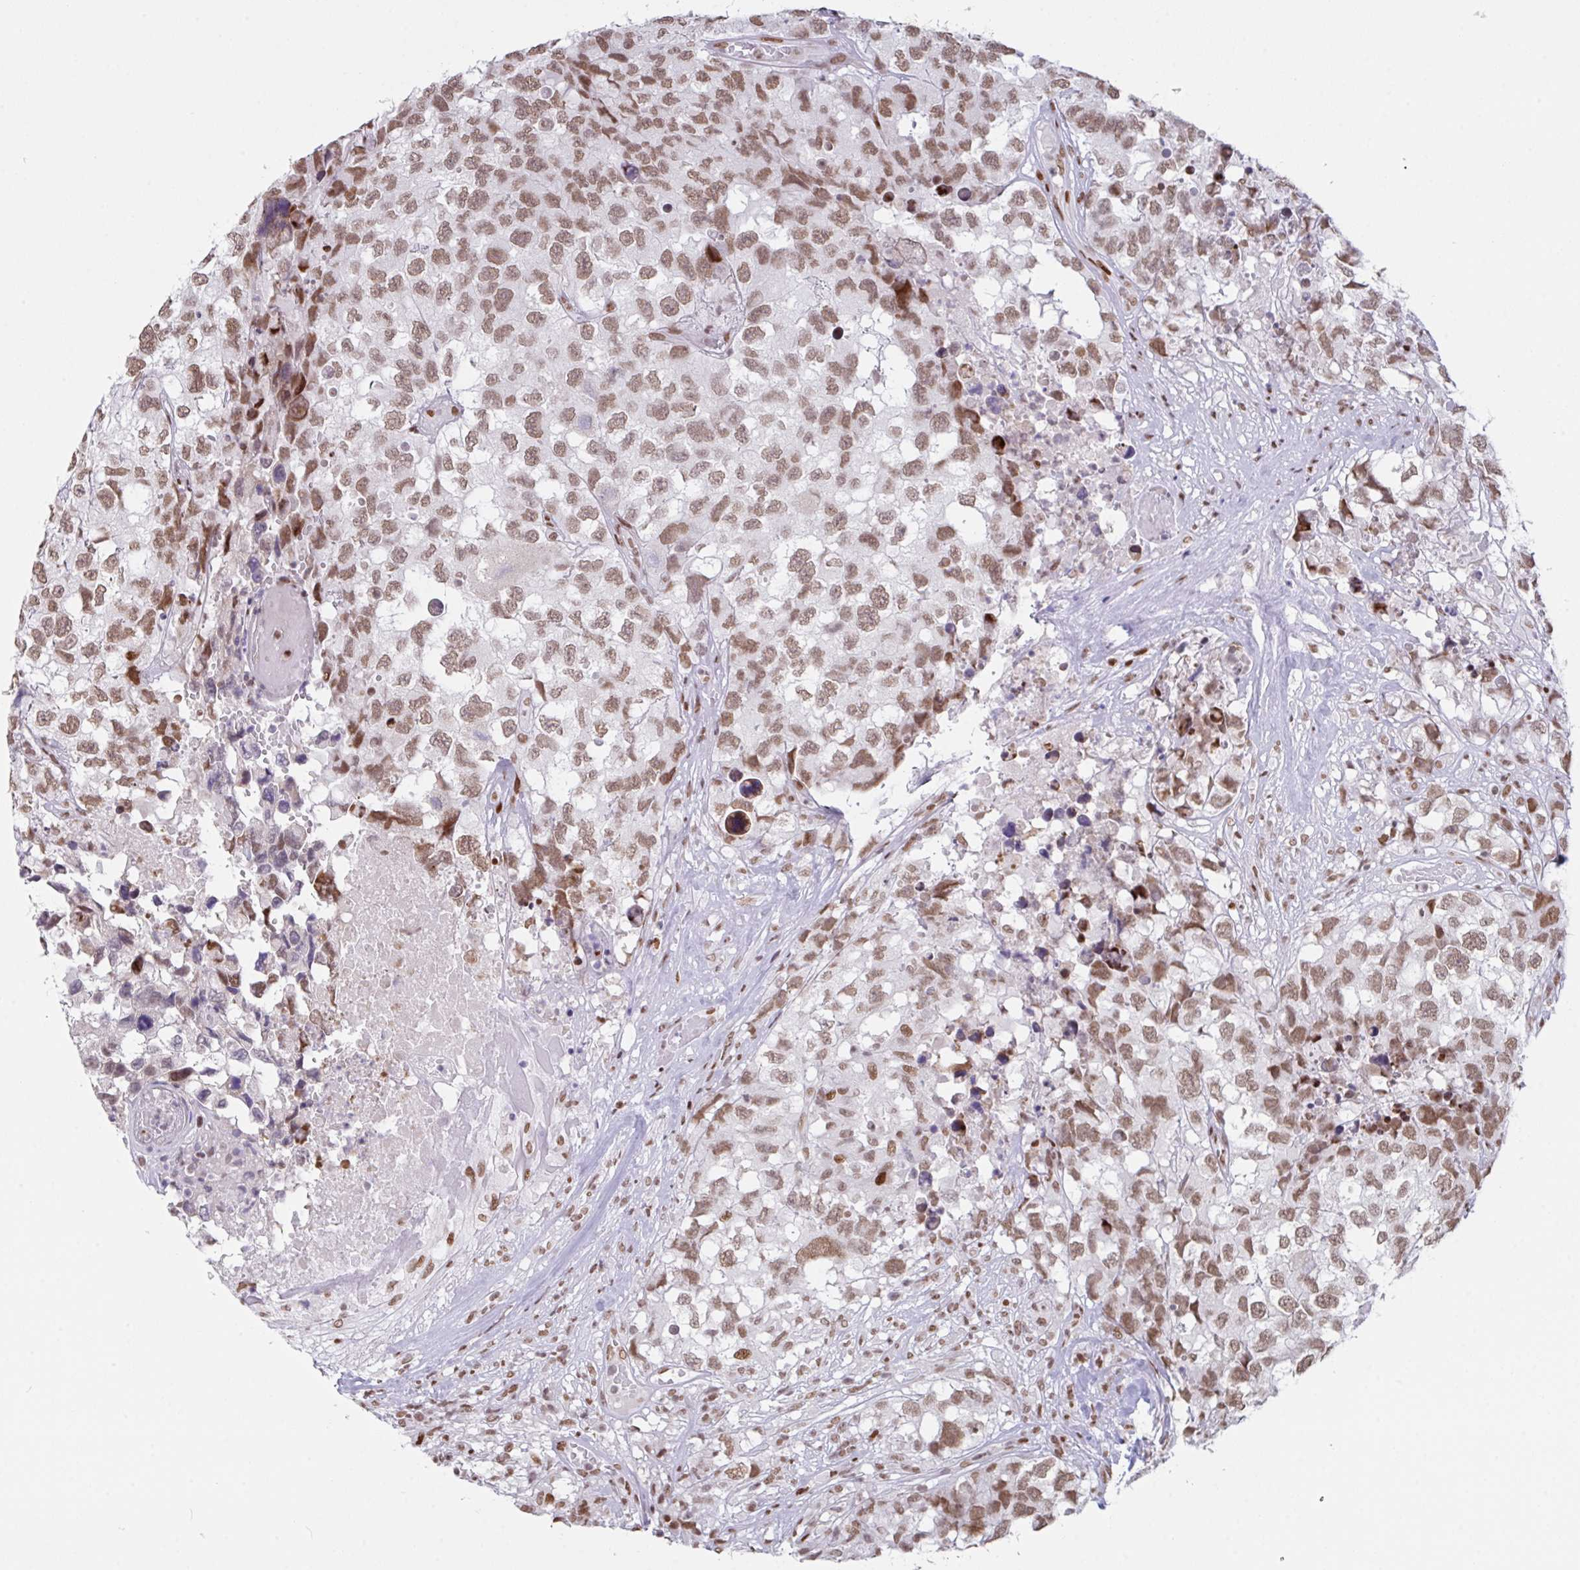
{"staining": {"intensity": "moderate", "quantity": ">75%", "location": "nuclear"}, "tissue": "testis cancer", "cell_type": "Tumor cells", "image_type": "cancer", "snomed": [{"axis": "morphology", "description": "Carcinoma, Embryonal, NOS"}, {"axis": "topography", "description": "Testis"}], "caption": "This histopathology image shows immunohistochemistry (IHC) staining of testis cancer (embryonal carcinoma), with medium moderate nuclear positivity in about >75% of tumor cells.", "gene": "CLP1", "patient": {"sex": "male", "age": 83}}